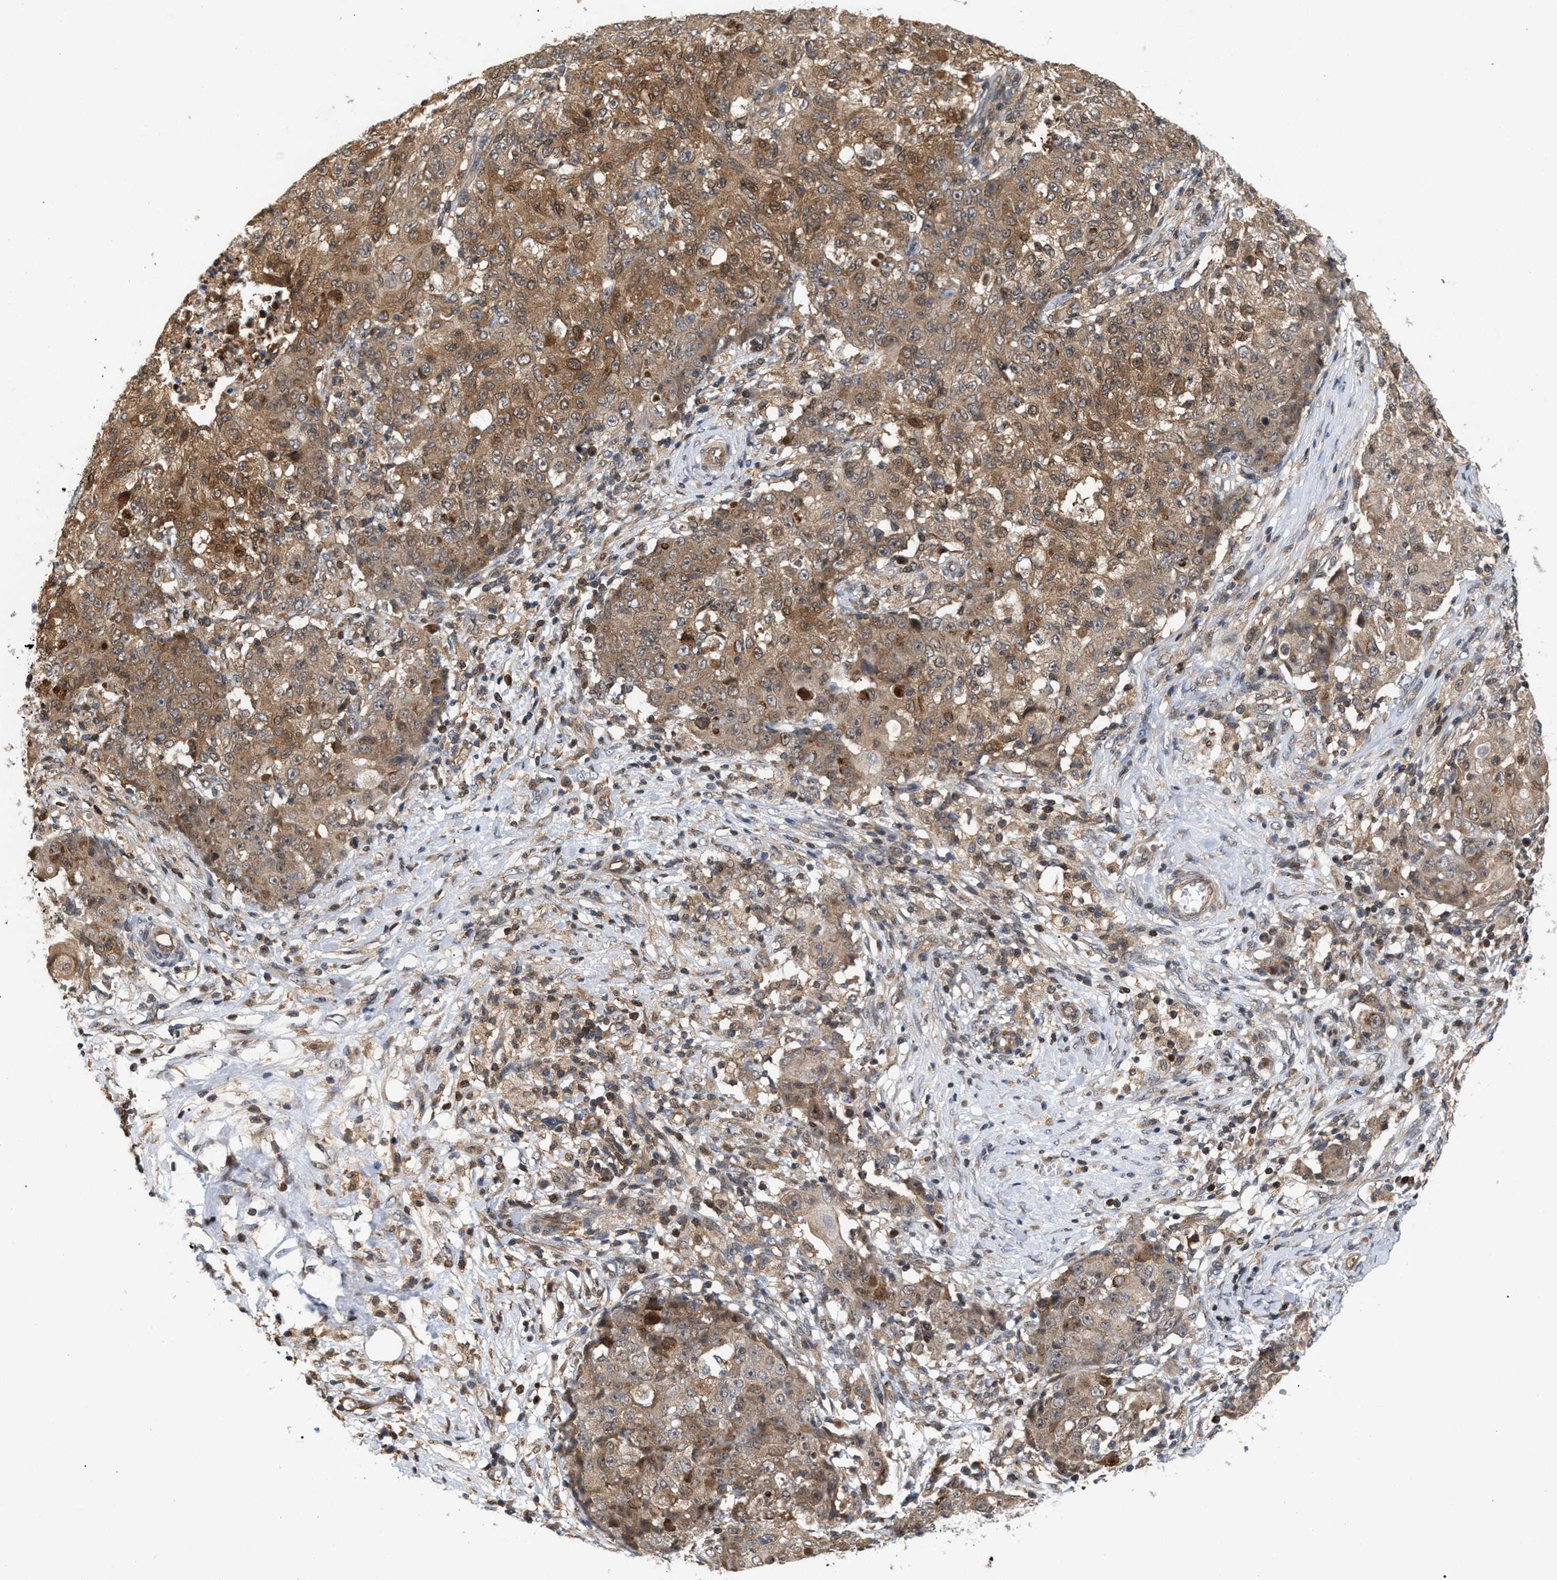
{"staining": {"intensity": "moderate", "quantity": ">75%", "location": "cytoplasmic/membranous"}, "tissue": "ovarian cancer", "cell_type": "Tumor cells", "image_type": "cancer", "snomed": [{"axis": "morphology", "description": "Carcinoma, endometroid"}, {"axis": "topography", "description": "Ovary"}], "caption": "Endometroid carcinoma (ovarian) stained with DAB (3,3'-diaminobenzidine) immunohistochemistry displays medium levels of moderate cytoplasmic/membranous positivity in approximately >75% of tumor cells.", "gene": "GLOD4", "patient": {"sex": "female", "age": 42}}